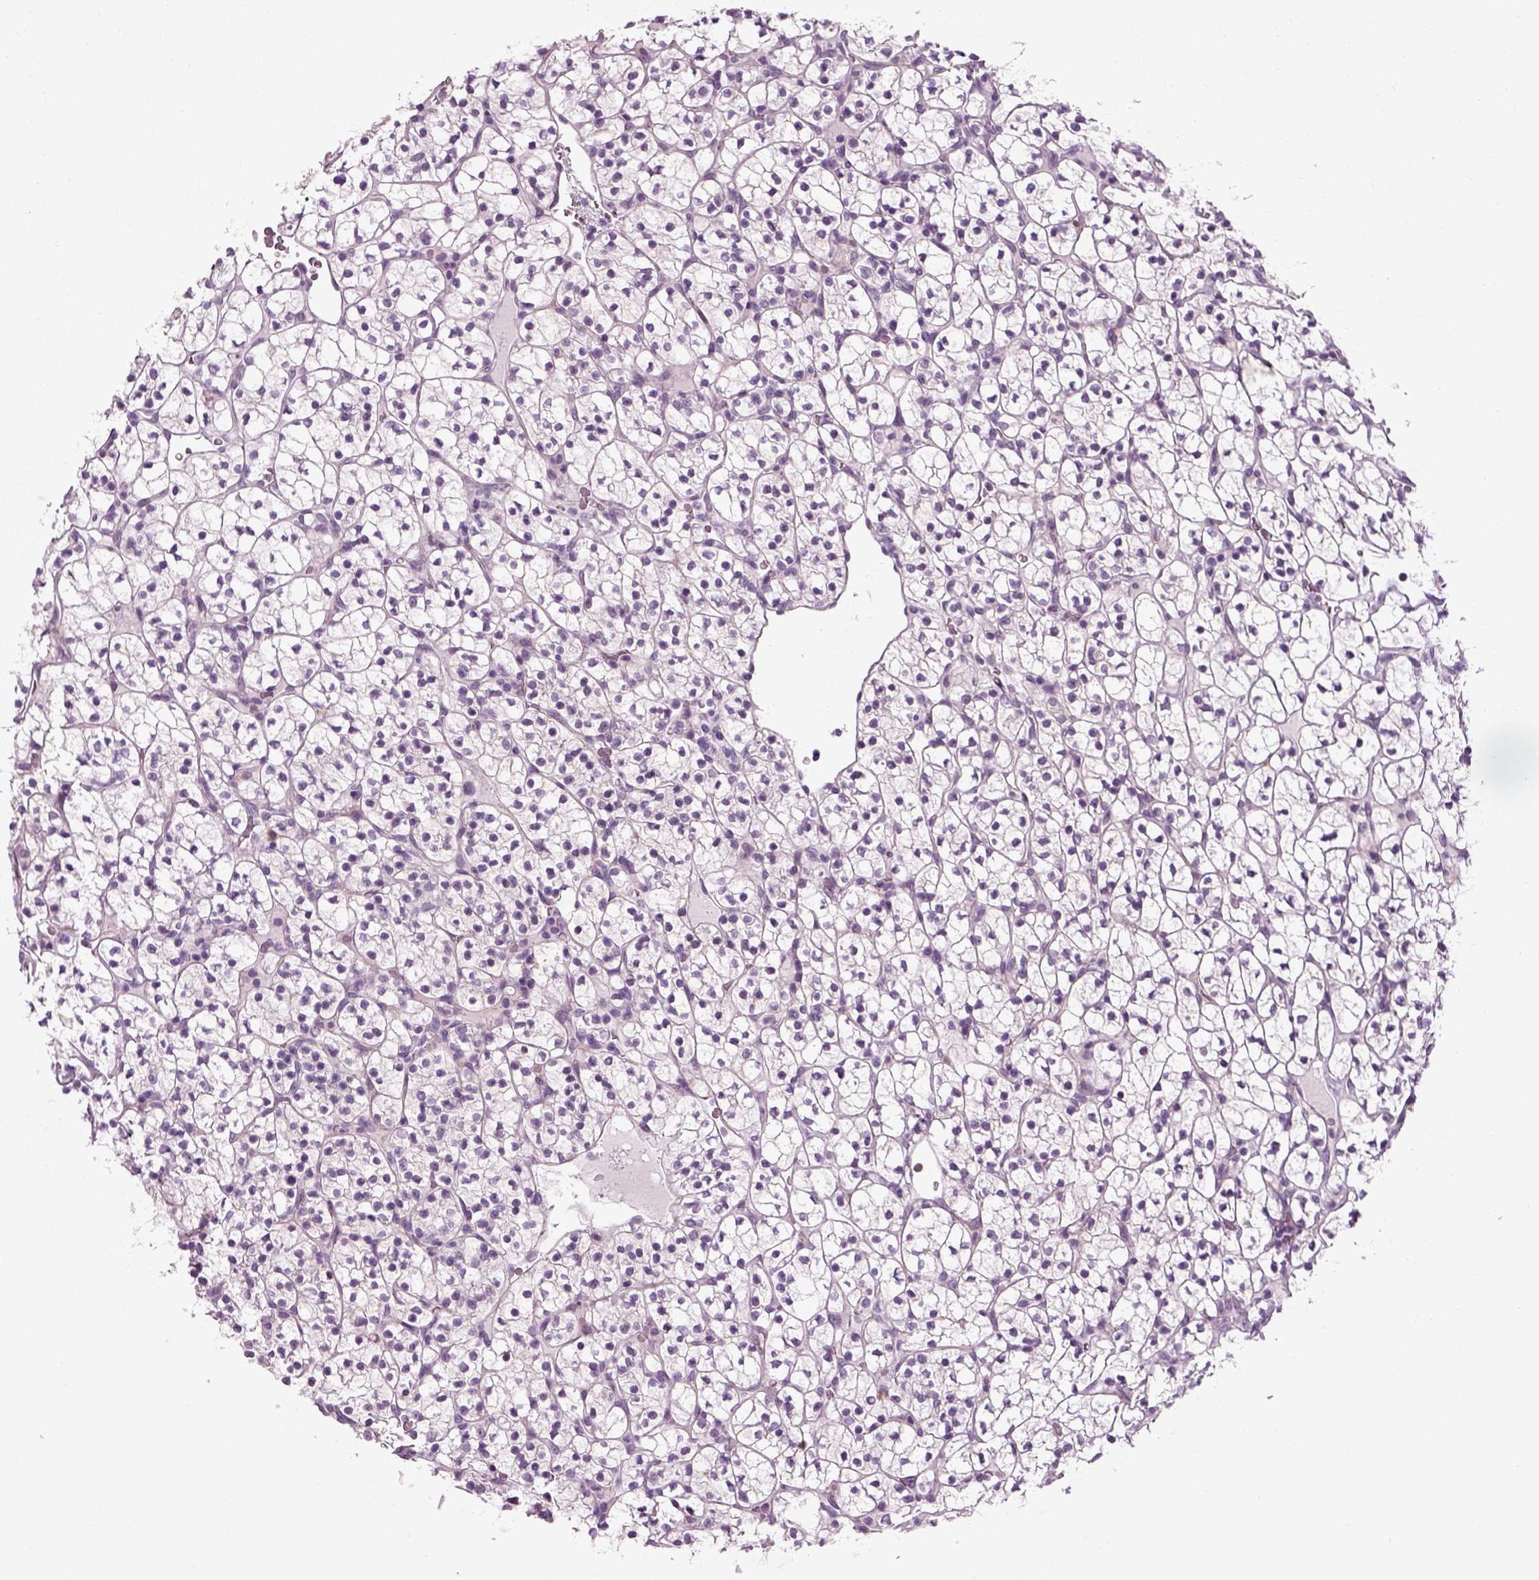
{"staining": {"intensity": "negative", "quantity": "none", "location": "none"}, "tissue": "renal cancer", "cell_type": "Tumor cells", "image_type": "cancer", "snomed": [{"axis": "morphology", "description": "Adenocarcinoma, NOS"}, {"axis": "topography", "description": "Kidney"}], "caption": "IHC image of renal adenocarcinoma stained for a protein (brown), which reveals no positivity in tumor cells.", "gene": "SCG5", "patient": {"sex": "female", "age": 89}}